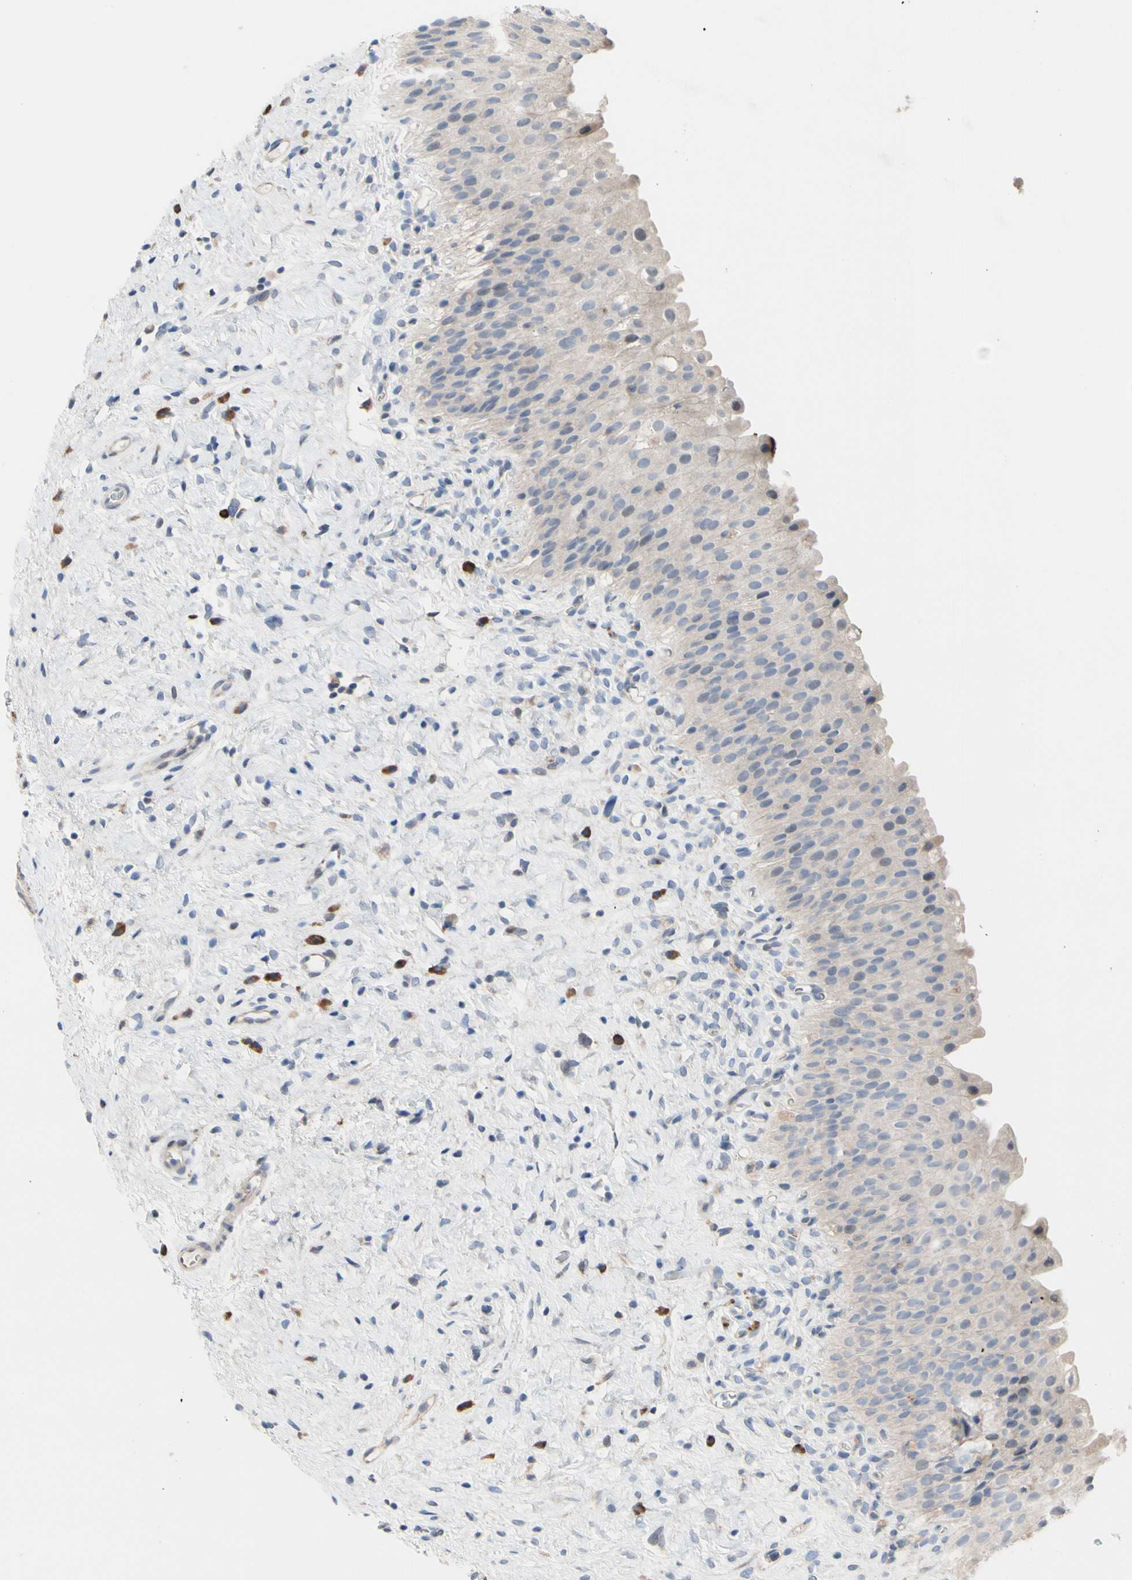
{"staining": {"intensity": "weak", "quantity": "25%-75%", "location": "cytoplasmic/membranous"}, "tissue": "urinary bladder", "cell_type": "Urothelial cells", "image_type": "normal", "snomed": [{"axis": "morphology", "description": "Normal tissue, NOS"}, {"axis": "morphology", "description": "Urothelial carcinoma, High grade"}, {"axis": "topography", "description": "Urinary bladder"}], "caption": "Immunohistochemistry image of unremarkable urinary bladder: human urinary bladder stained using immunohistochemistry (IHC) displays low levels of weak protein expression localized specifically in the cytoplasmic/membranous of urothelial cells, appearing as a cytoplasmic/membranous brown color.", "gene": "TTC14", "patient": {"sex": "male", "age": 46}}